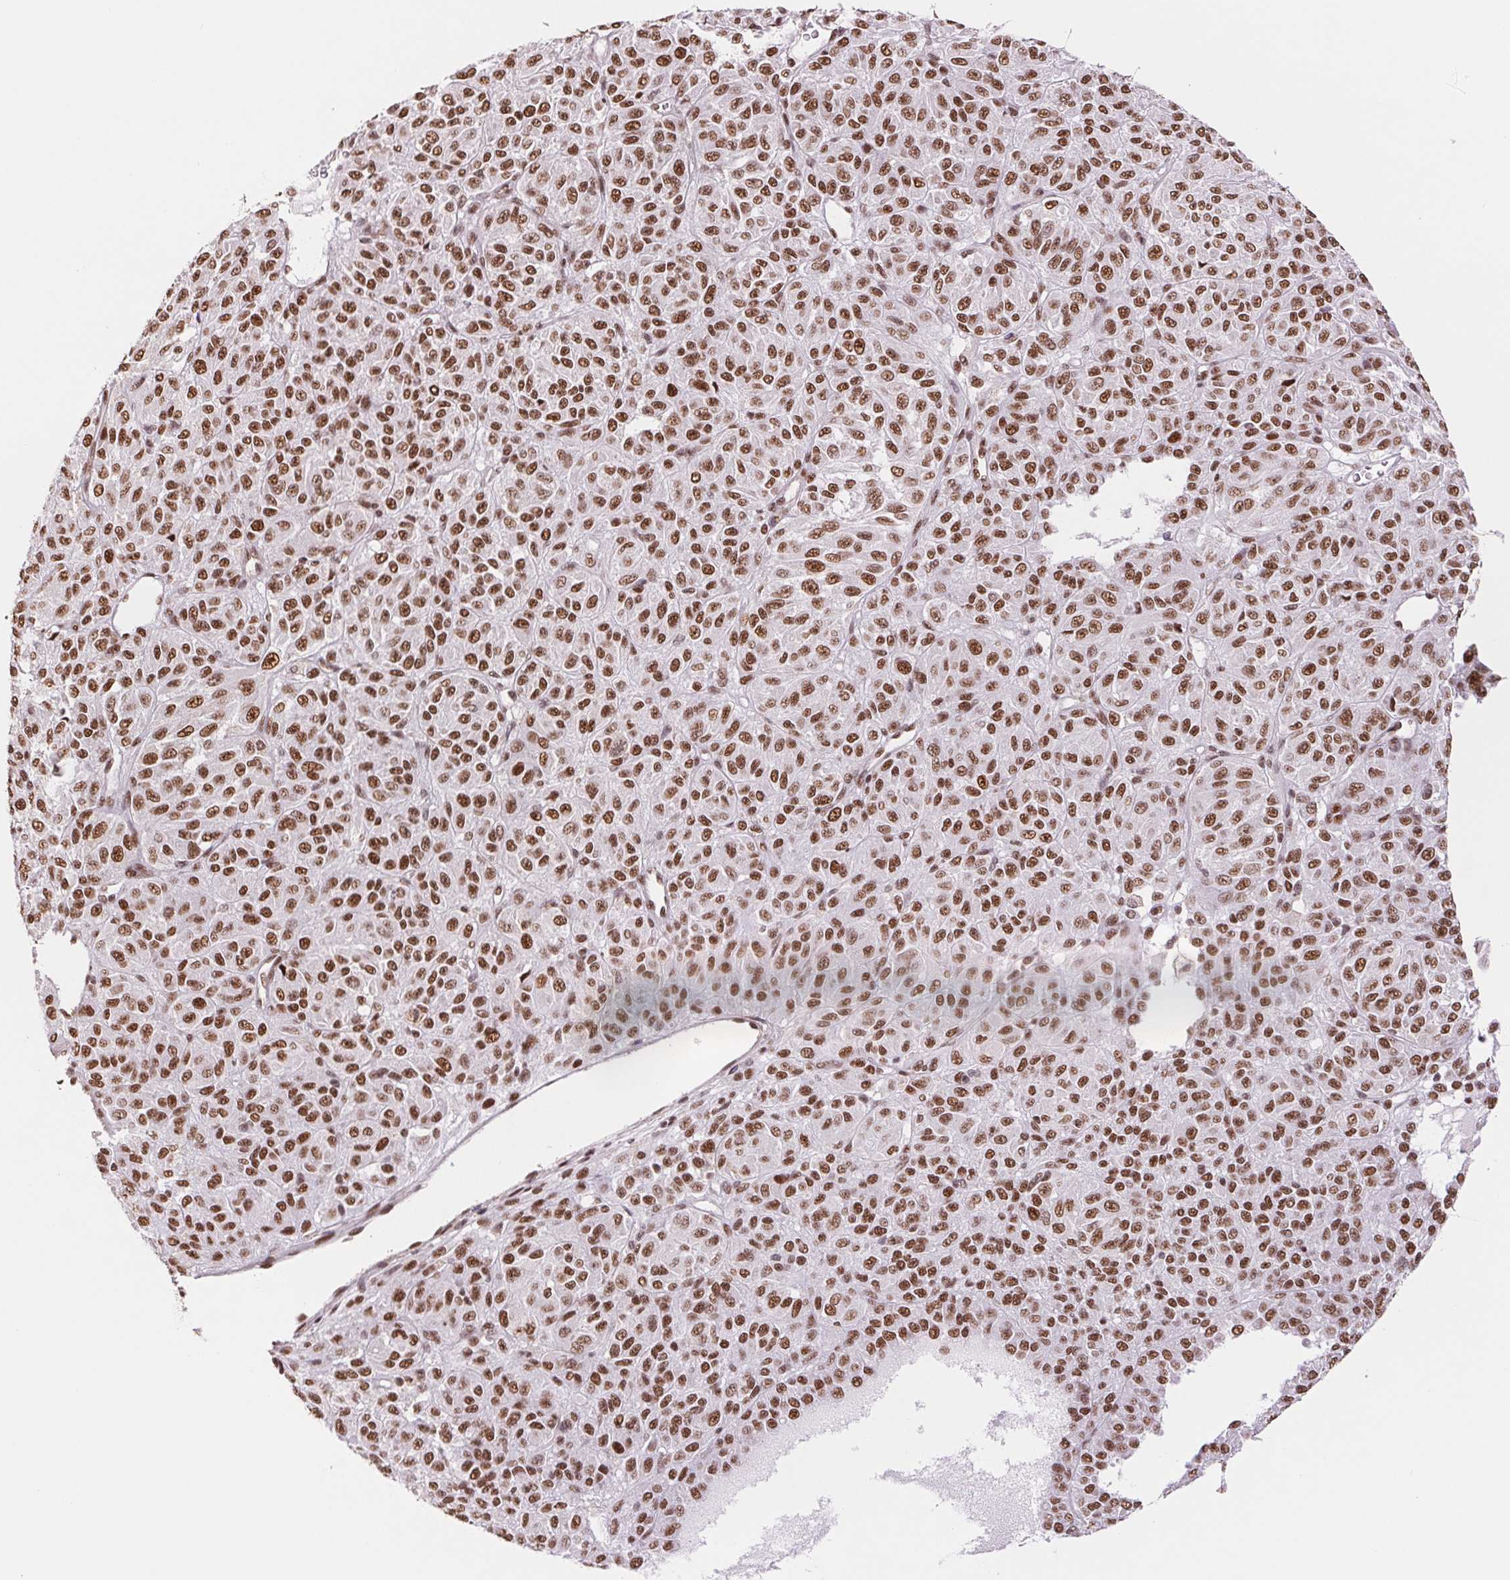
{"staining": {"intensity": "strong", "quantity": ">75%", "location": "nuclear"}, "tissue": "melanoma", "cell_type": "Tumor cells", "image_type": "cancer", "snomed": [{"axis": "morphology", "description": "Malignant melanoma, Metastatic site"}, {"axis": "topography", "description": "Brain"}], "caption": "Melanoma stained for a protein shows strong nuclear positivity in tumor cells. Ihc stains the protein of interest in brown and the nuclei are stained blue.", "gene": "SREK1", "patient": {"sex": "female", "age": 56}}